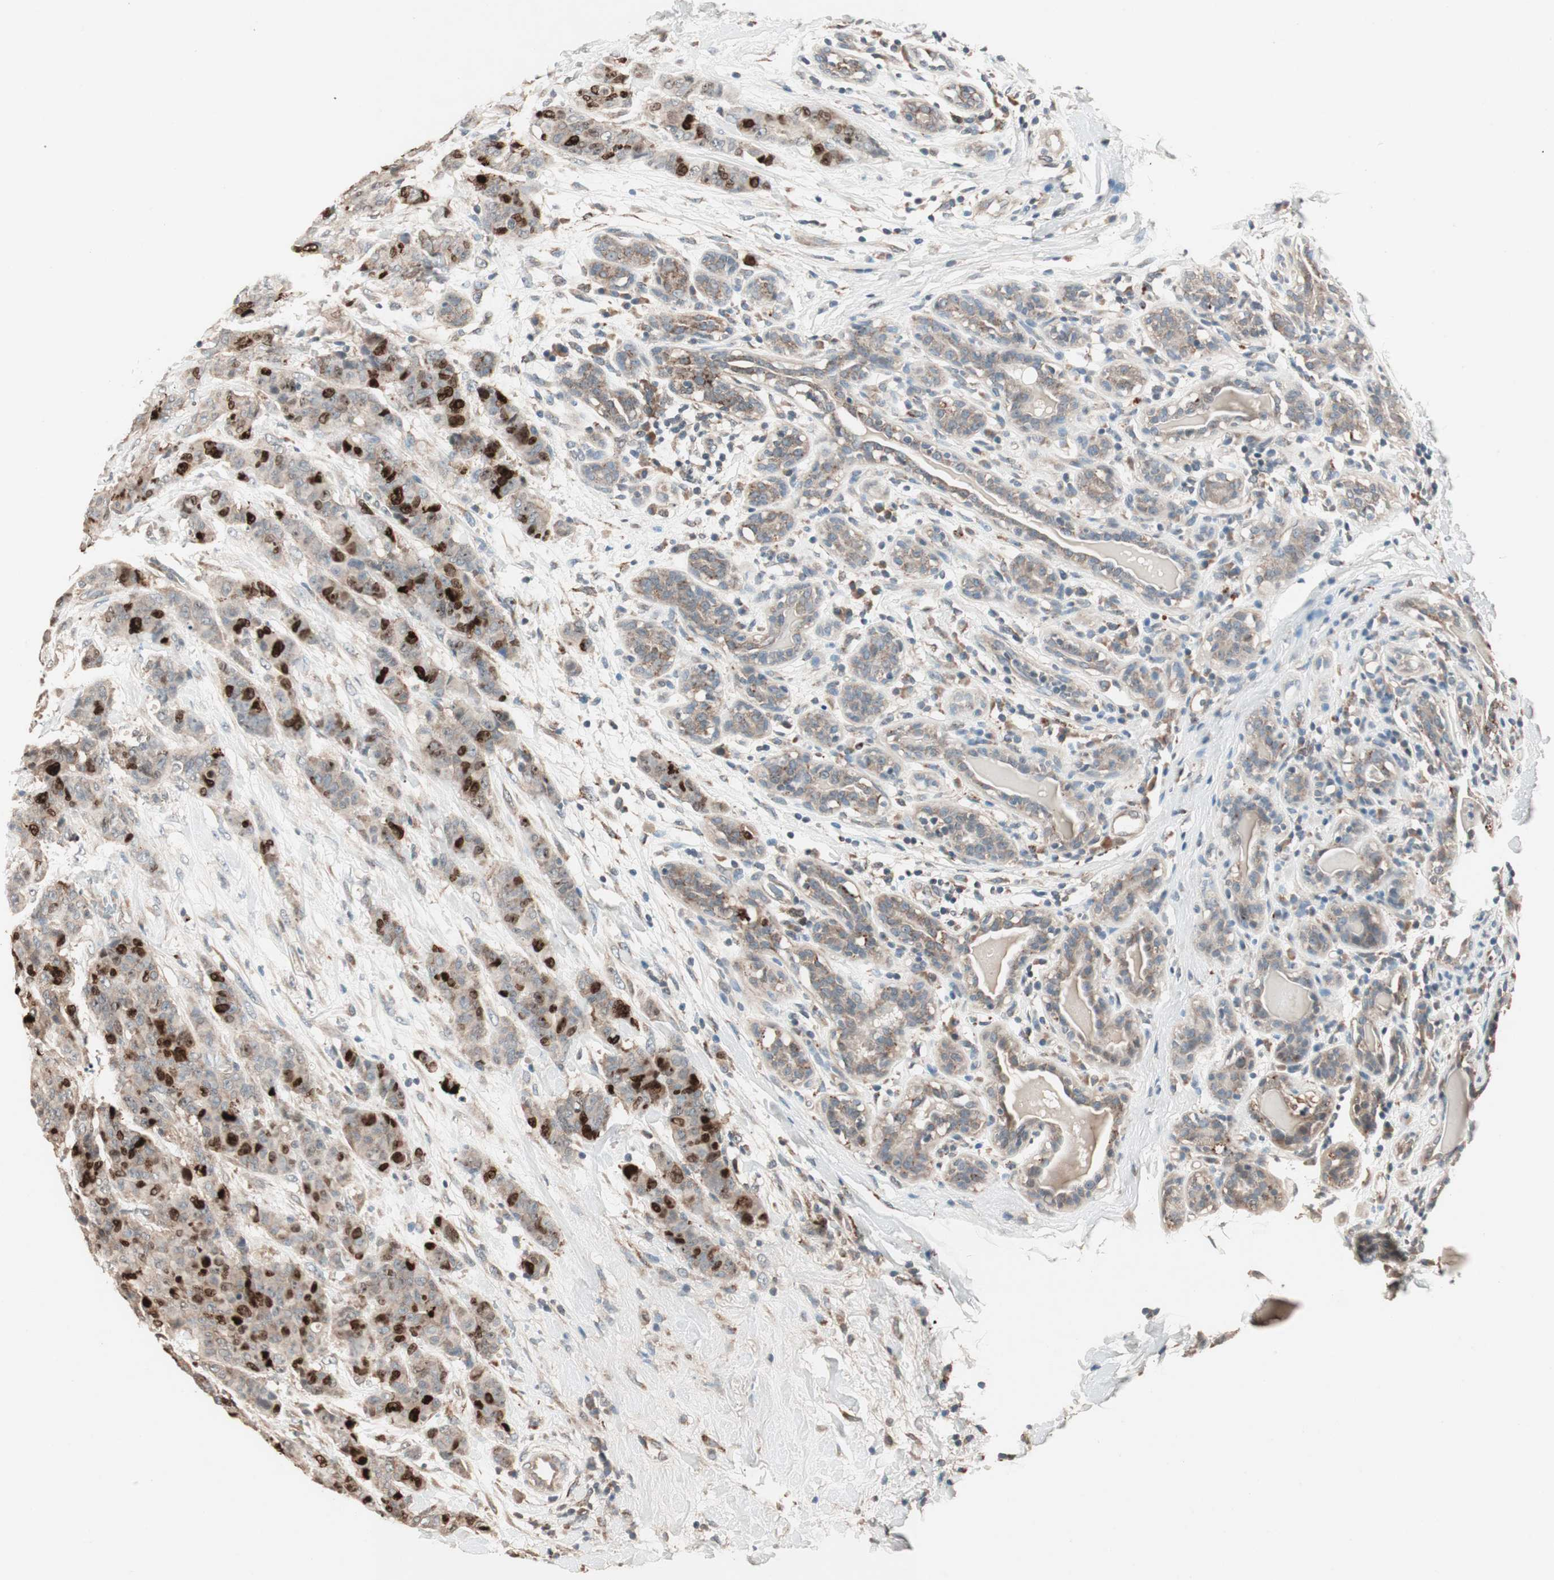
{"staining": {"intensity": "strong", "quantity": "<25%", "location": "cytoplasmic/membranous"}, "tissue": "breast cancer", "cell_type": "Tumor cells", "image_type": "cancer", "snomed": [{"axis": "morphology", "description": "Duct carcinoma"}, {"axis": "topography", "description": "Breast"}], "caption": "Breast cancer (intraductal carcinoma) stained for a protein demonstrates strong cytoplasmic/membranous positivity in tumor cells.", "gene": "NFRKB", "patient": {"sex": "female", "age": 40}}